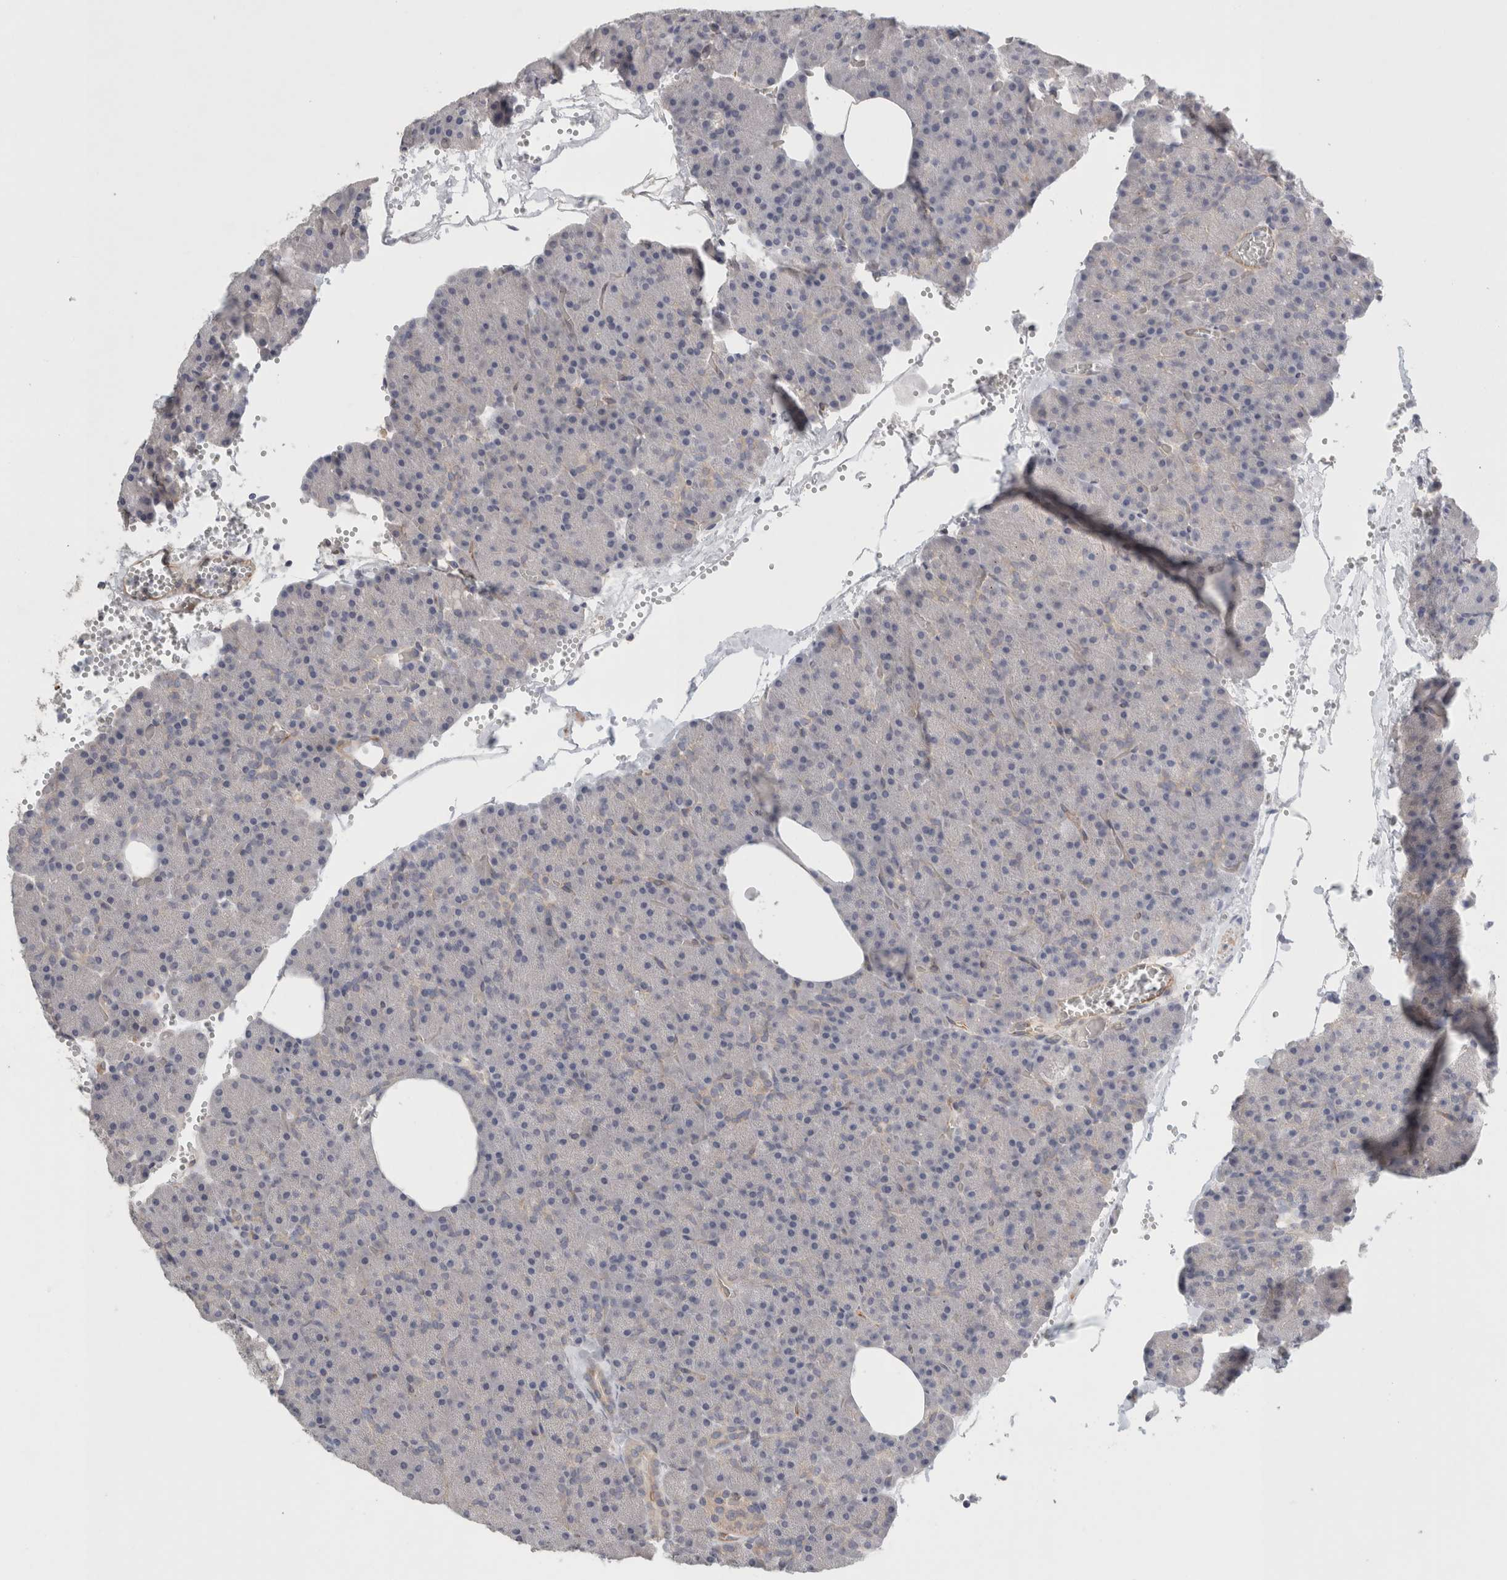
{"staining": {"intensity": "weak", "quantity": "<25%", "location": "cytoplasmic/membranous"}, "tissue": "pancreas", "cell_type": "Exocrine glandular cells", "image_type": "normal", "snomed": [{"axis": "morphology", "description": "Normal tissue, NOS"}, {"axis": "morphology", "description": "Carcinoid, malignant, NOS"}, {"axis": "topography", "description": "Pancreas"}], "caption": "There is no significant positivity in exocrine glandular cells of pancreas. (DAB immunohistochemistry (IHC) with hematoxylin counter stain).", "gene": "RASAL2", "patient": {"sex": "female", "age": 35}}